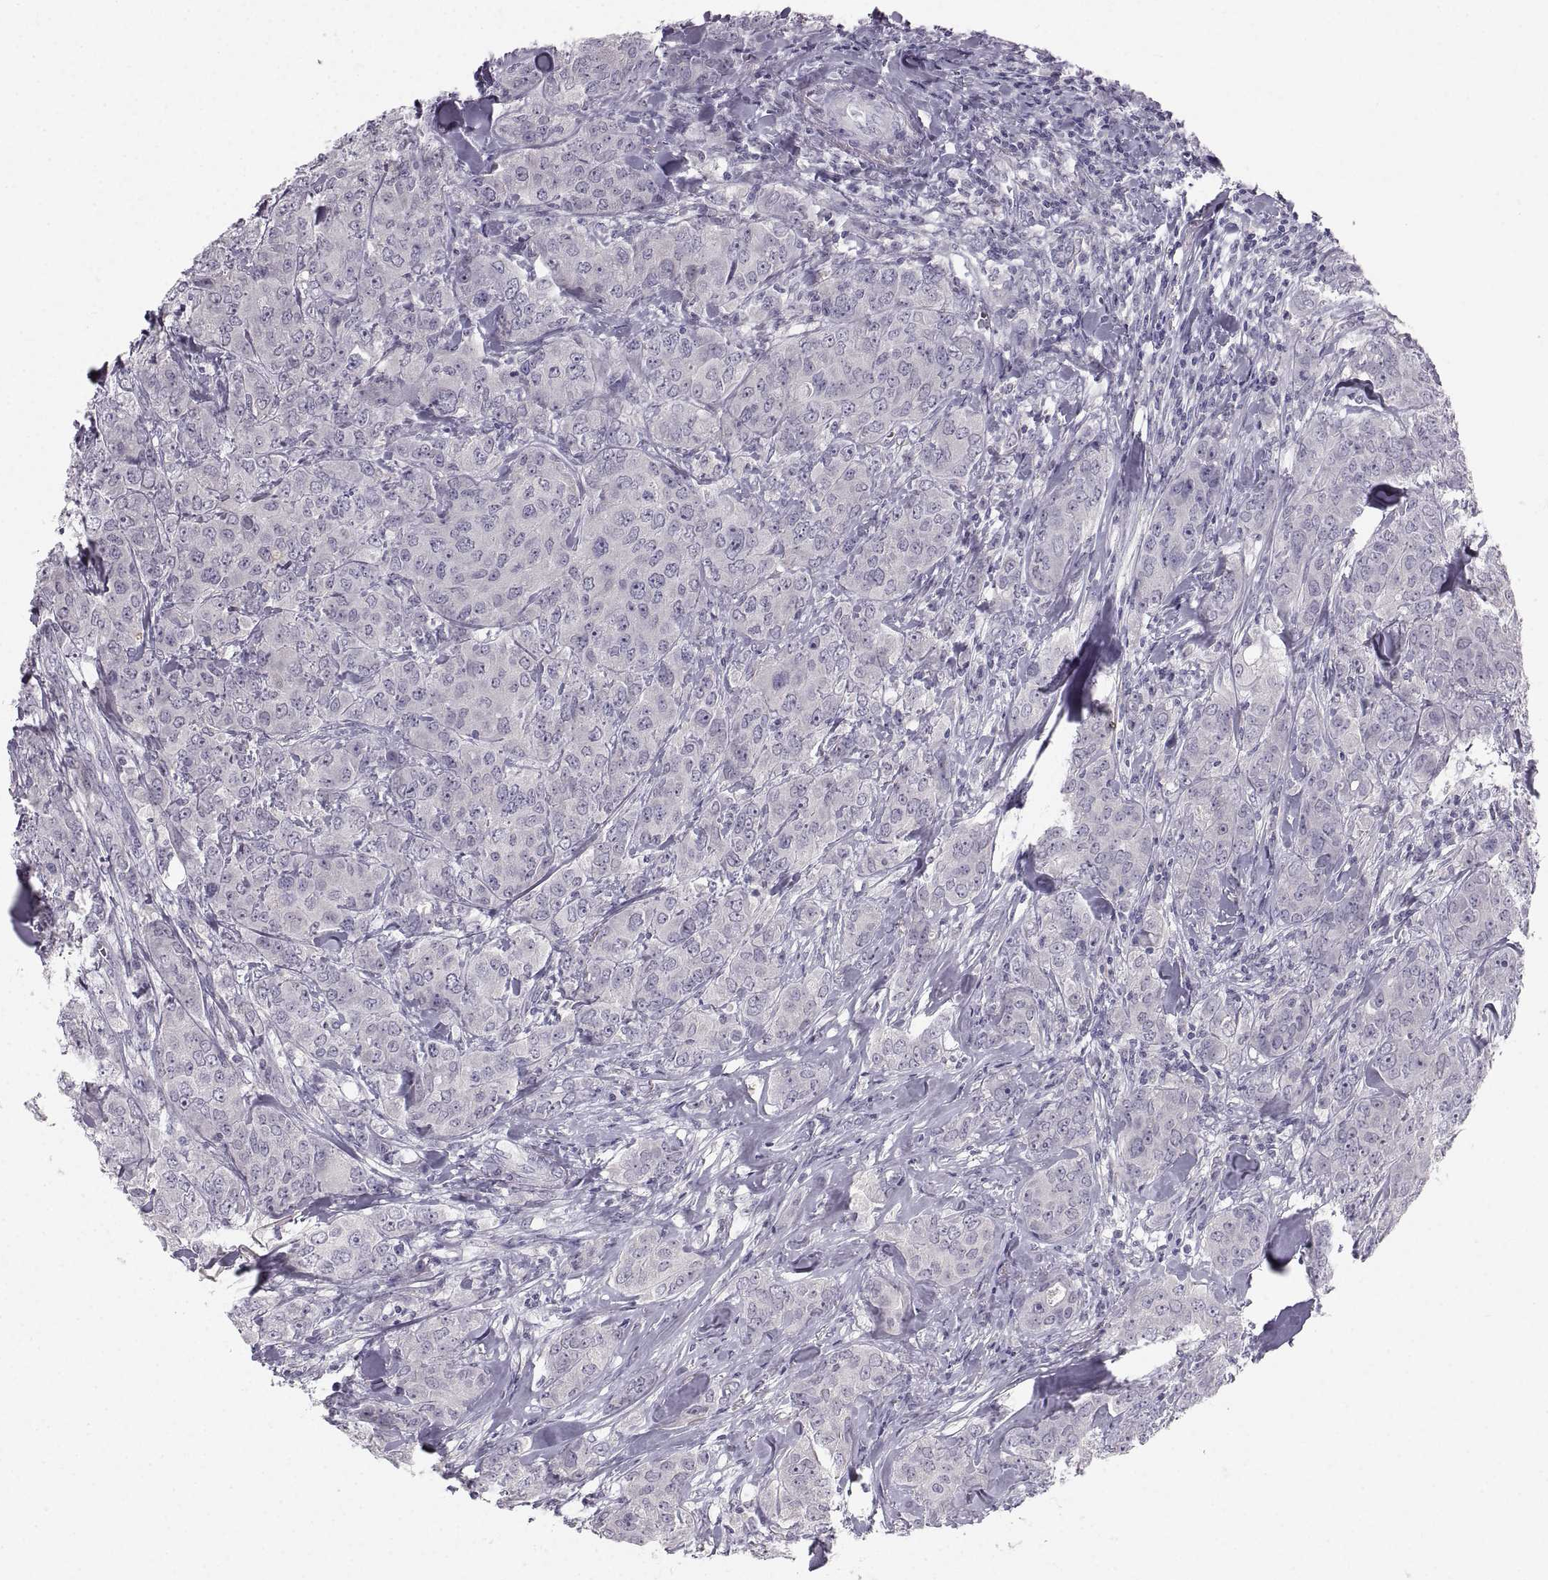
{"staining": {"intensity": "negative", "quantity": "none", "location": "none"}, "tissue": "breast cancer", "cell_type": "Tumor cells", "image_type": "cancer", "snomed": [{"axis": "morphology", "description": "Duct carcinoma"}, {"axis": "topography", "description": "Breast"}], "caption": "A high-resolution image shows immunohistochemistry staining of breast cancer, which shows no significant staining in tumor cells.", "gene": "ZNF185", "patient": {"sex": "female", "age": 43}}